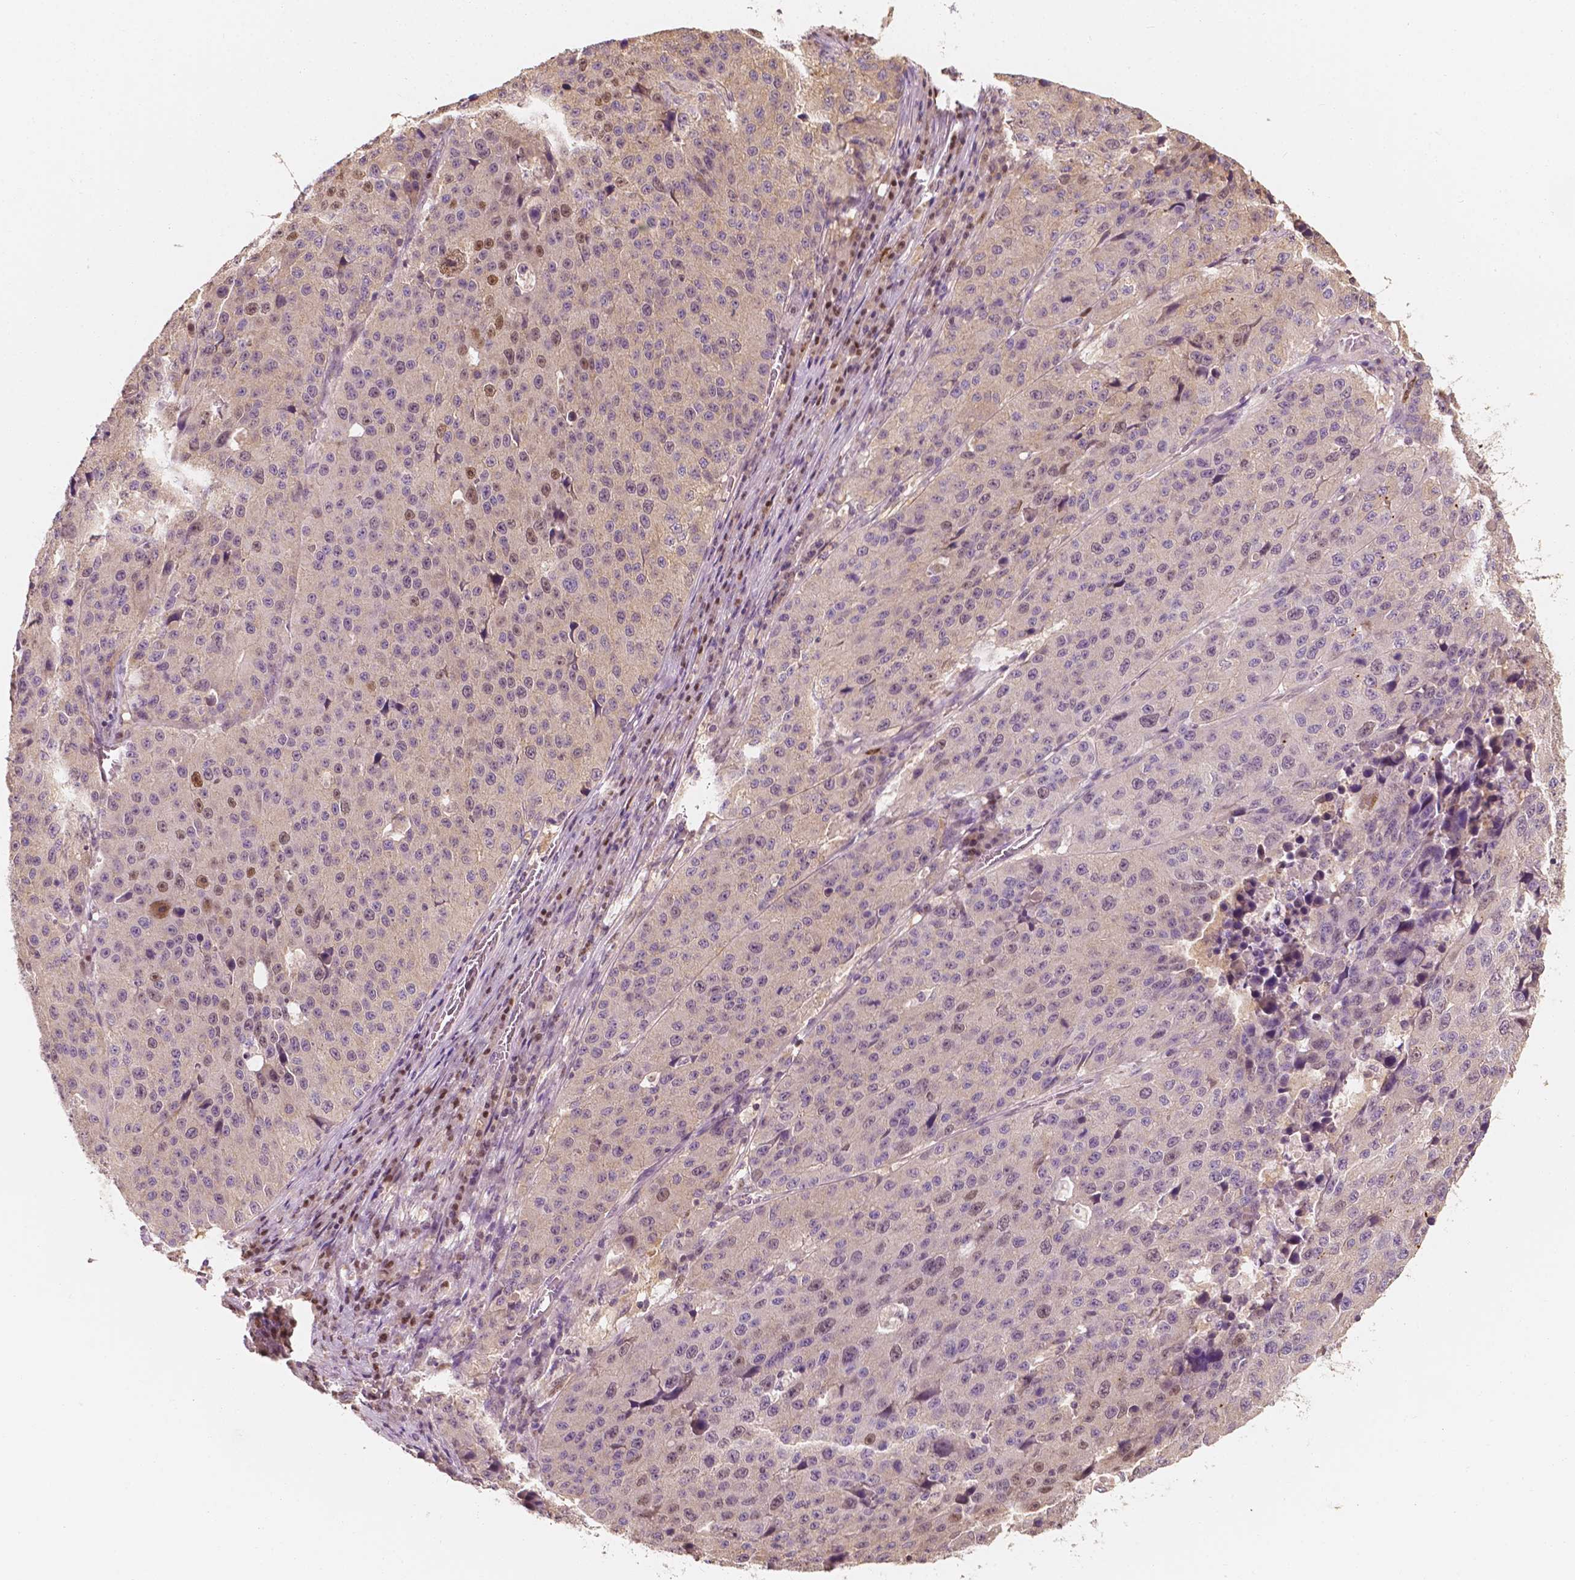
{"staining": {"intensity": "weak", "quantity": "<25%", "location": "nuclear"}, "tissue": "stomach cancer", "cell_type": "Tumor cells", "image_type": "cancer", "snomed": [{"axis": "morphology", "description": "Adenocarcinoma, NOS"}, {"axis": "topography", "description": "Stomach"}], "caption": "Immunohistochemistry histopathology image of neoplastic tissue: adenocarcinoma (stomach) stained with DAB (3,3'-diaminobenzidine) reveals no significant protein expression in tumor cells.", "gene": "TBC1D17", "patient": {"sex": "male", "age": 71}}